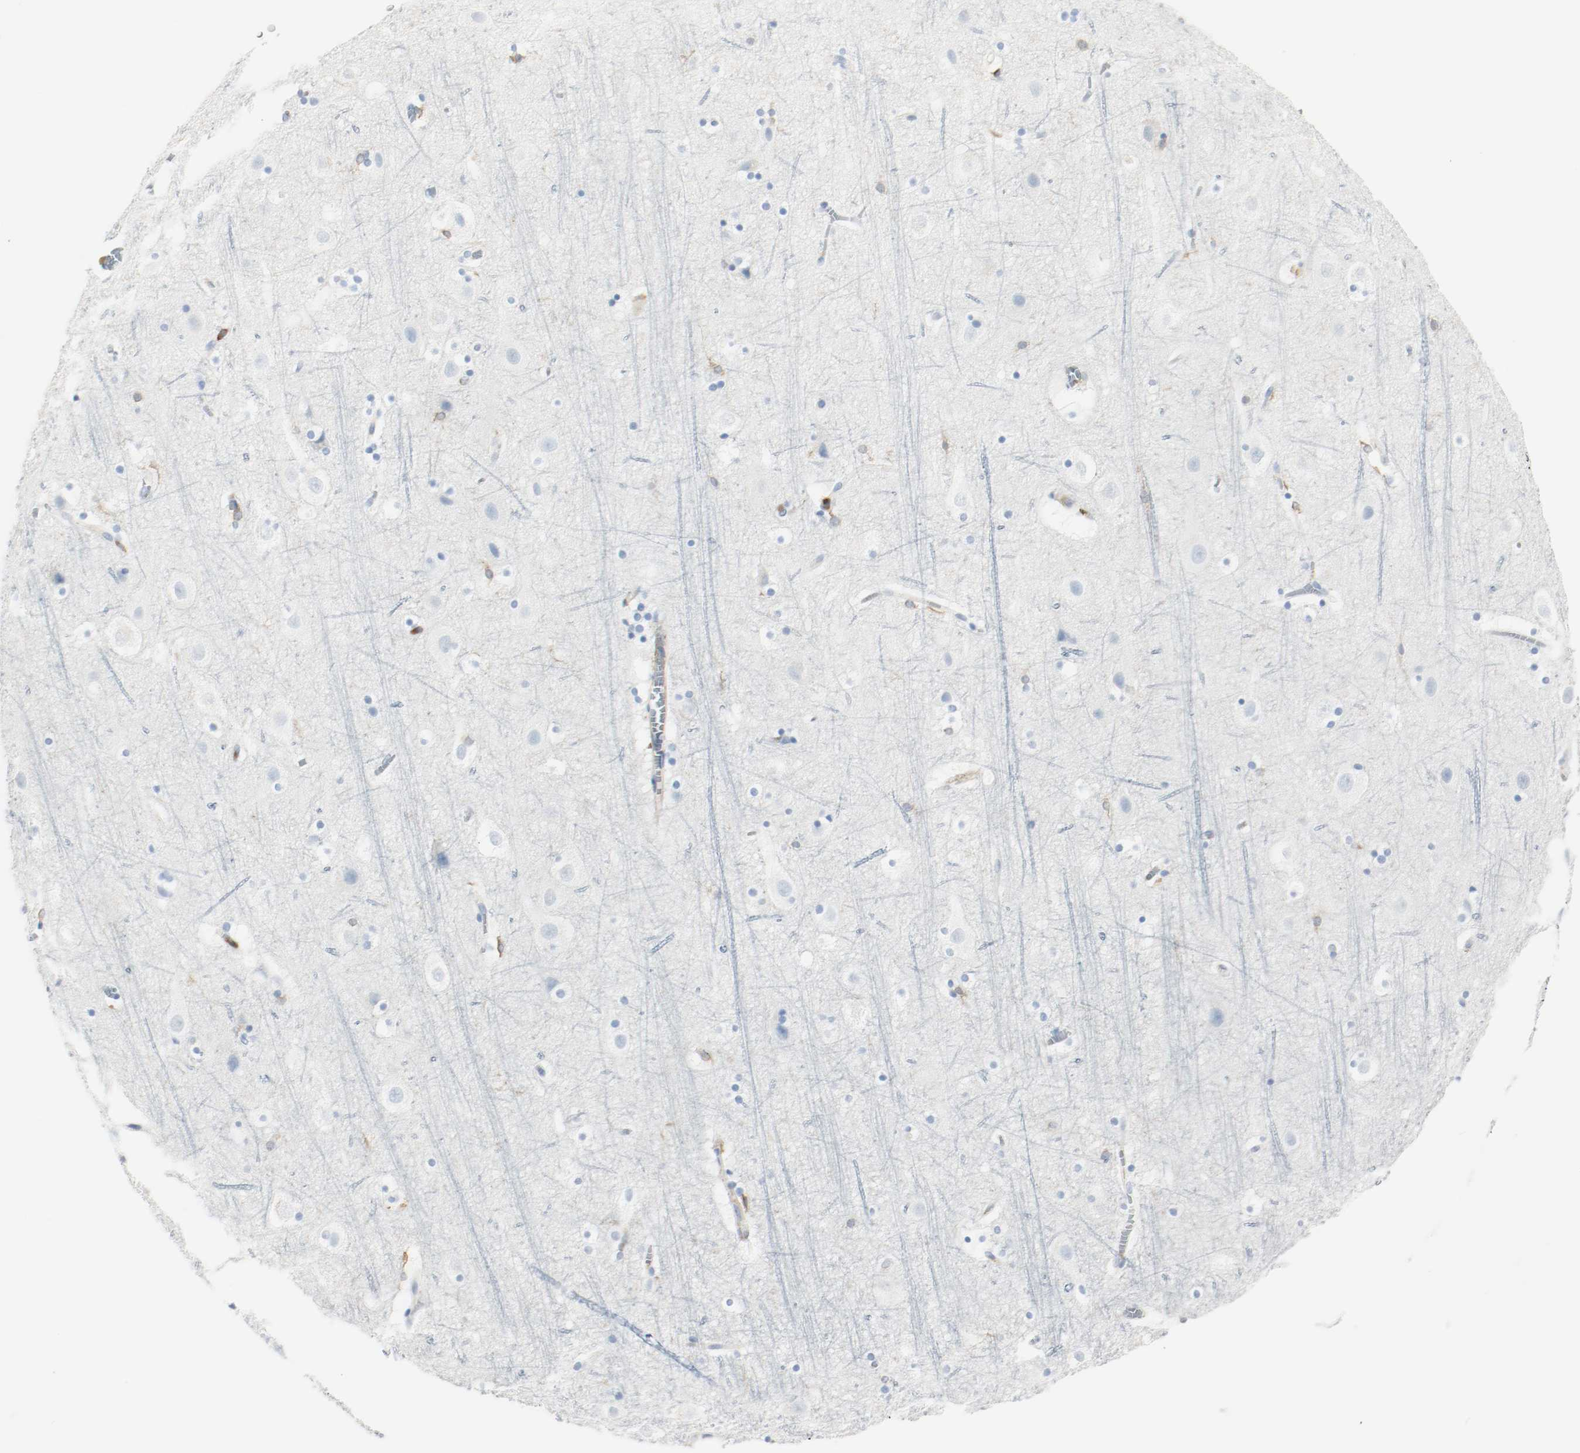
{"staining": {"intensity": "weak", "quantity": "25%-75%", "location": "cytoplasmic/membranous"}, "tissue": "cerebral cortex", "cell_type": "Endothelial cells", "image_type": "normal", "snomed": [{"axis": "morphology", "description": "Normal tissue, NOS"}, {"axis": "topography", "description": "Cerebral cortex"}], "caption": "Benign cerebral cortex reveals weak cytoplasmic/membranous positivity in approximately 25%-75% of endothelial cells, visualized by immunohistochemistry.", "gene": "ARPC1B", "patient": {"sex": "male", "age": 45}}